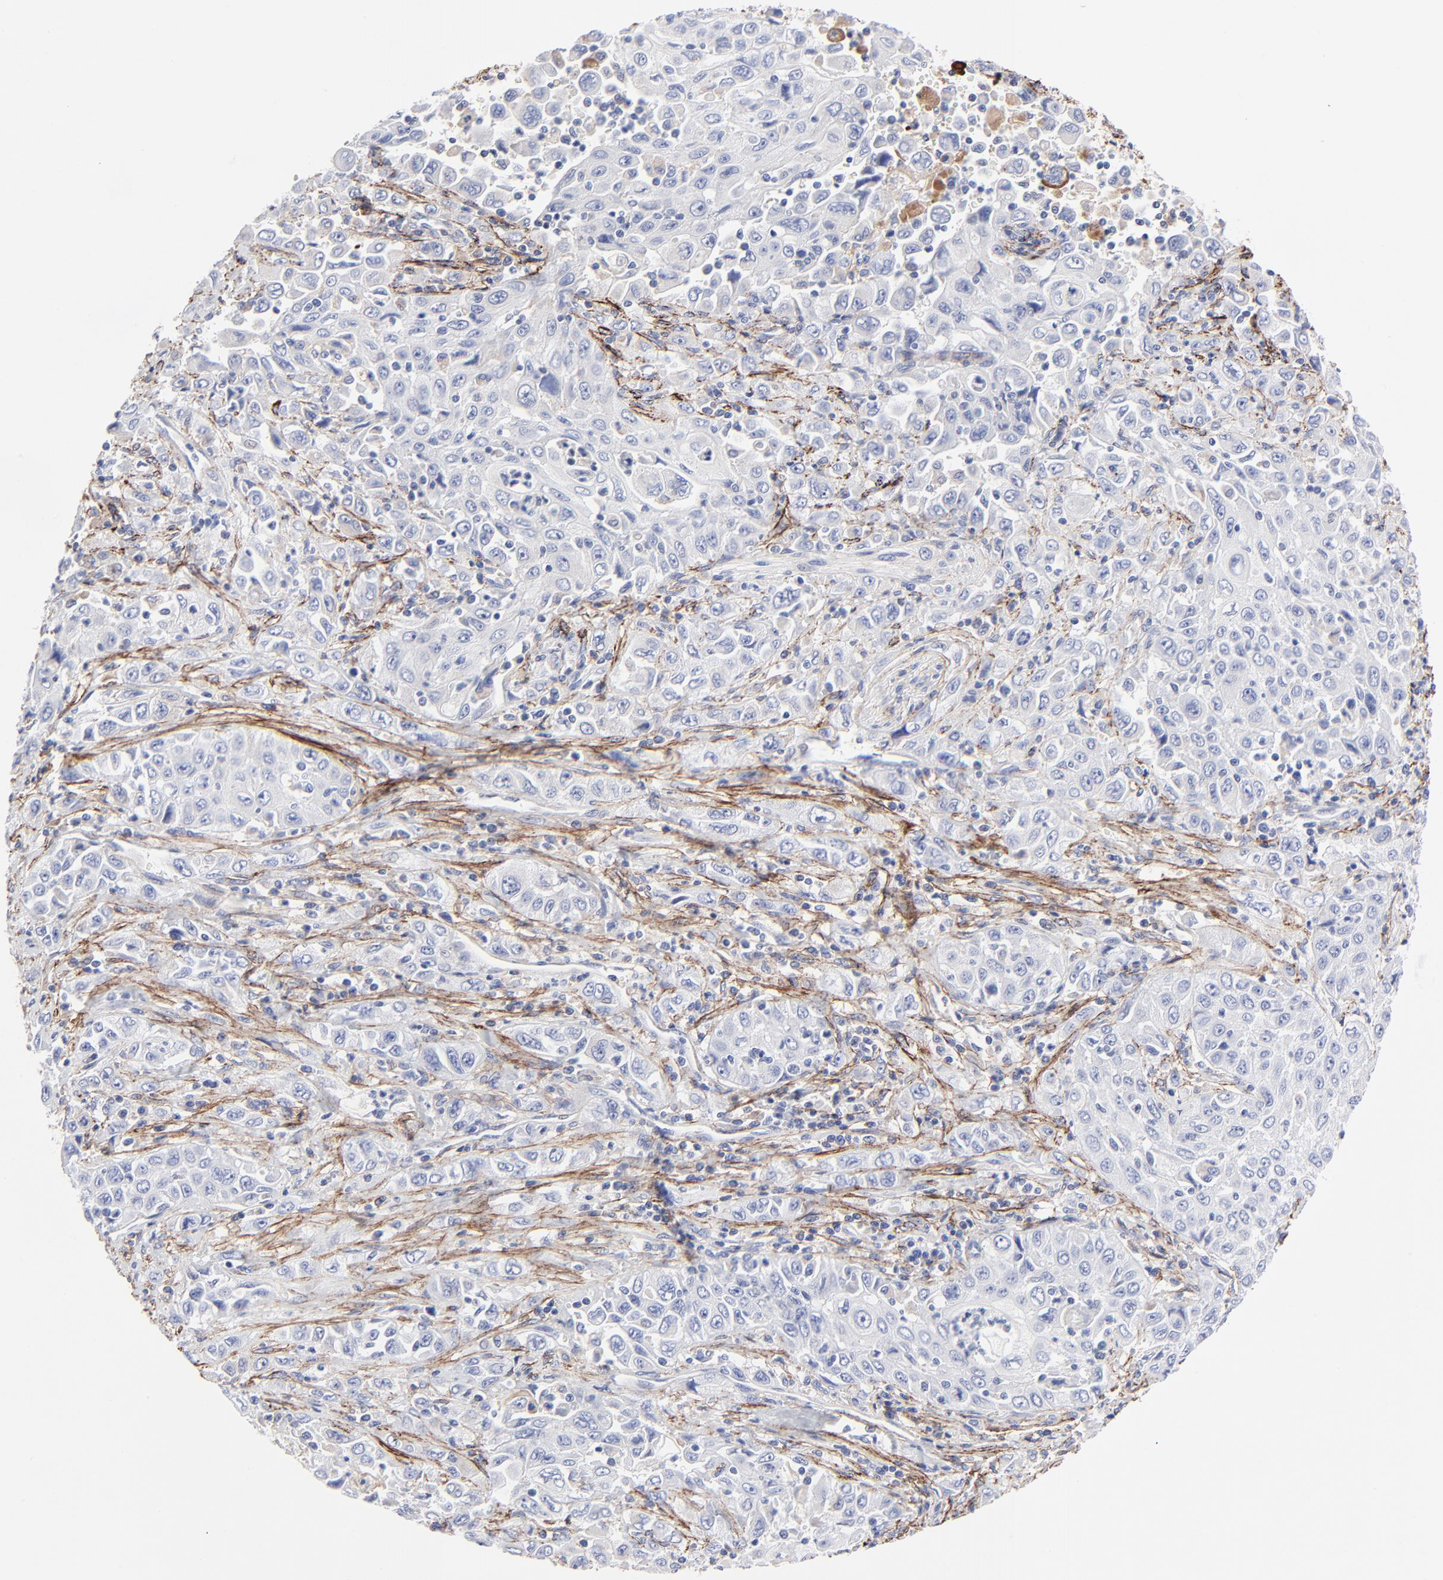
{"staining": {"intensity": "negative", "quantity": "none", "location": "none"}, "tissue": "pancreatic cancer", "cell_type": "Tumor cells", "image_type": "cancer", "snomed": [{"axis": "morphology", "description": "Adenocarcinoma, NOS"}, {"axis": "topography", "description": "Pancreas"}], "caption": "Protein analysis of pancreatic adenocarcinoma displays no significant positivity in tumor cells.", "gene": "FBLN2", "patient": {"sex": "male", "age": 70}}